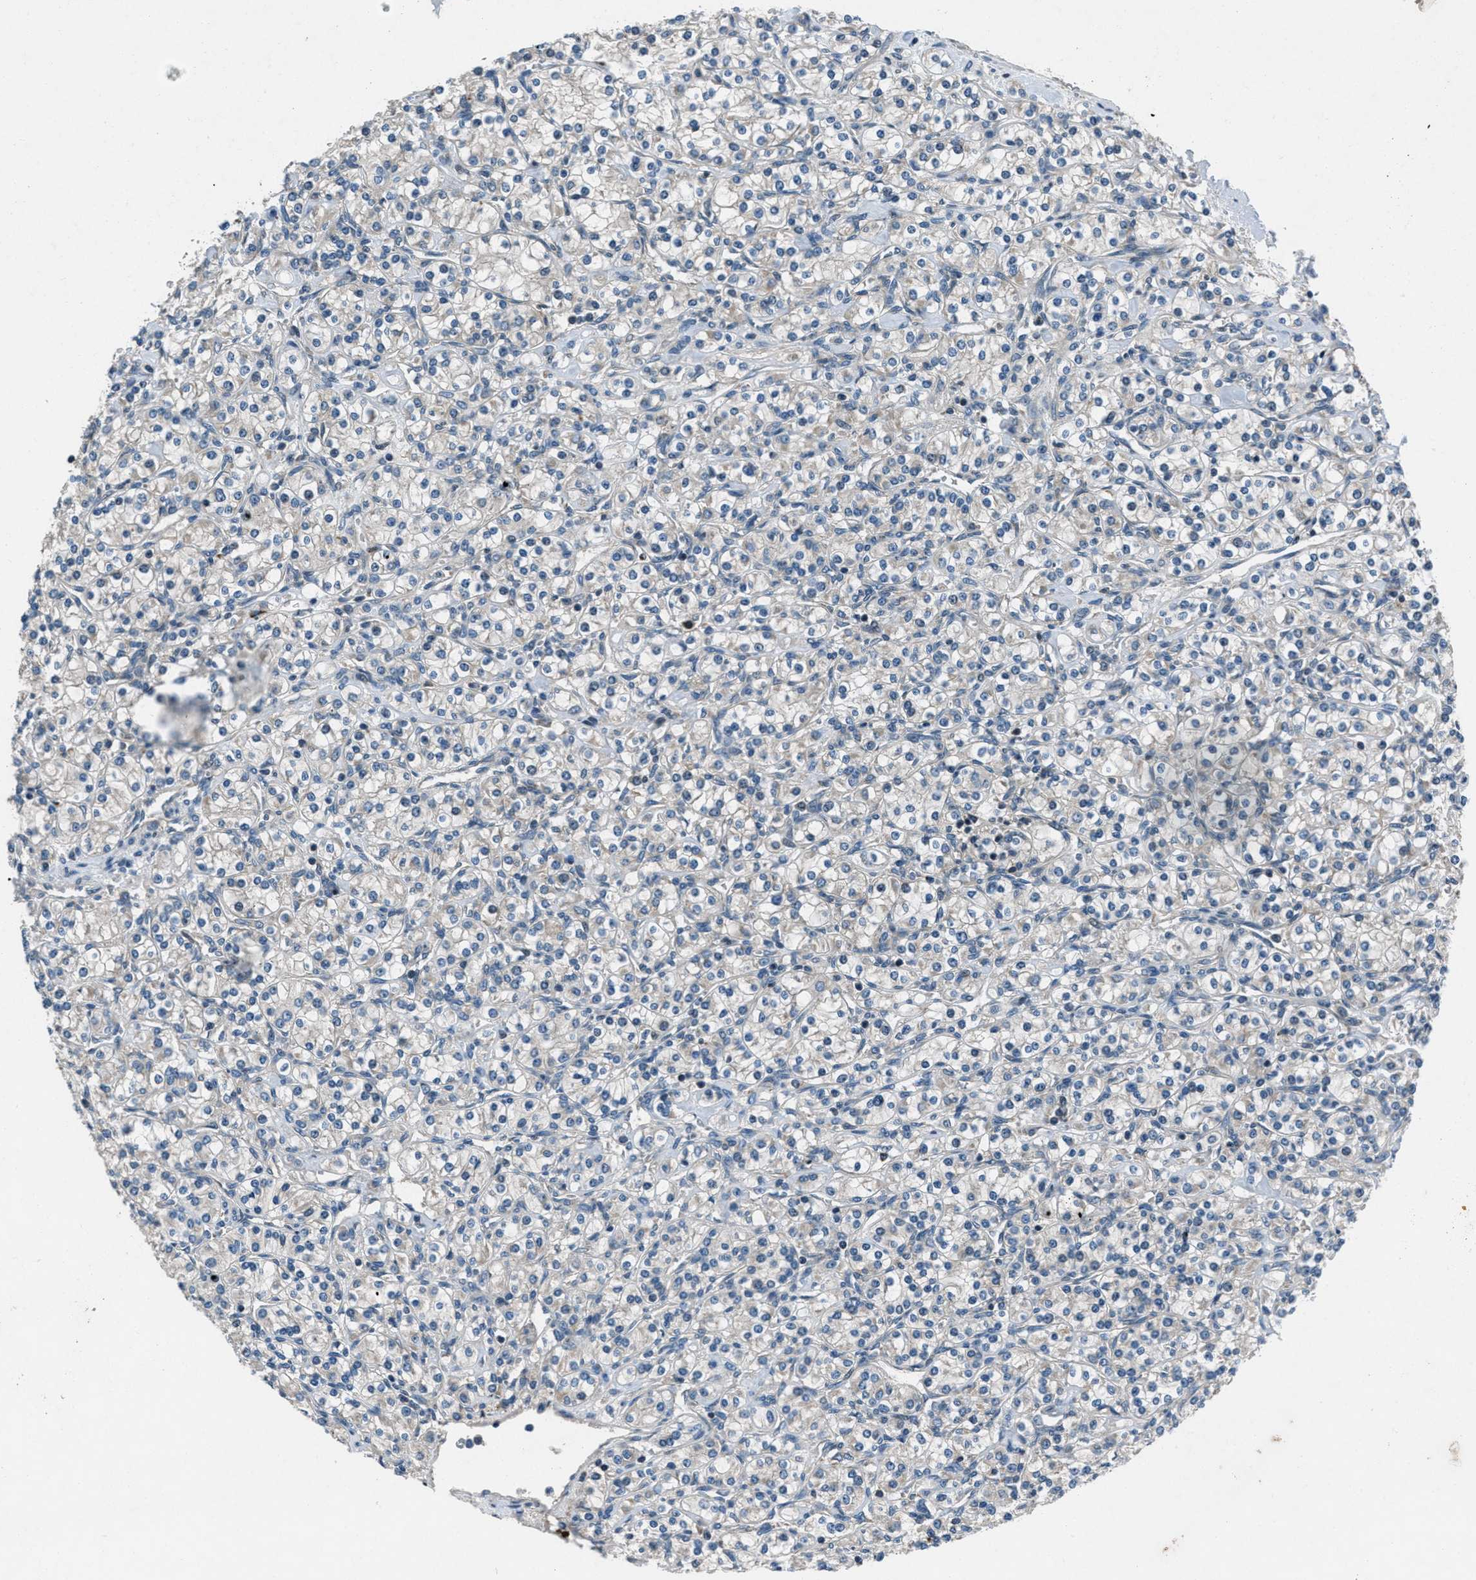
{"staining": {"intensity": "negative", "quantity": "none", "location": "none"}, "tissue": "renal cancer", "cell_type": "Tumor cells", "image_type": "cancer", "snomed": [{"axis": "morphology", "description": "Adenocarcinoma, NOS"}, {"axis": "topography", "description": "Kidney"}], "caption": "This is a photomicrograph of immunohistochemistry (IHC) staining of renal cancer, which shows no expression in tumor cells.", "gene": "CLEC2D", "patient": {"sex": "male", "age": 77}}